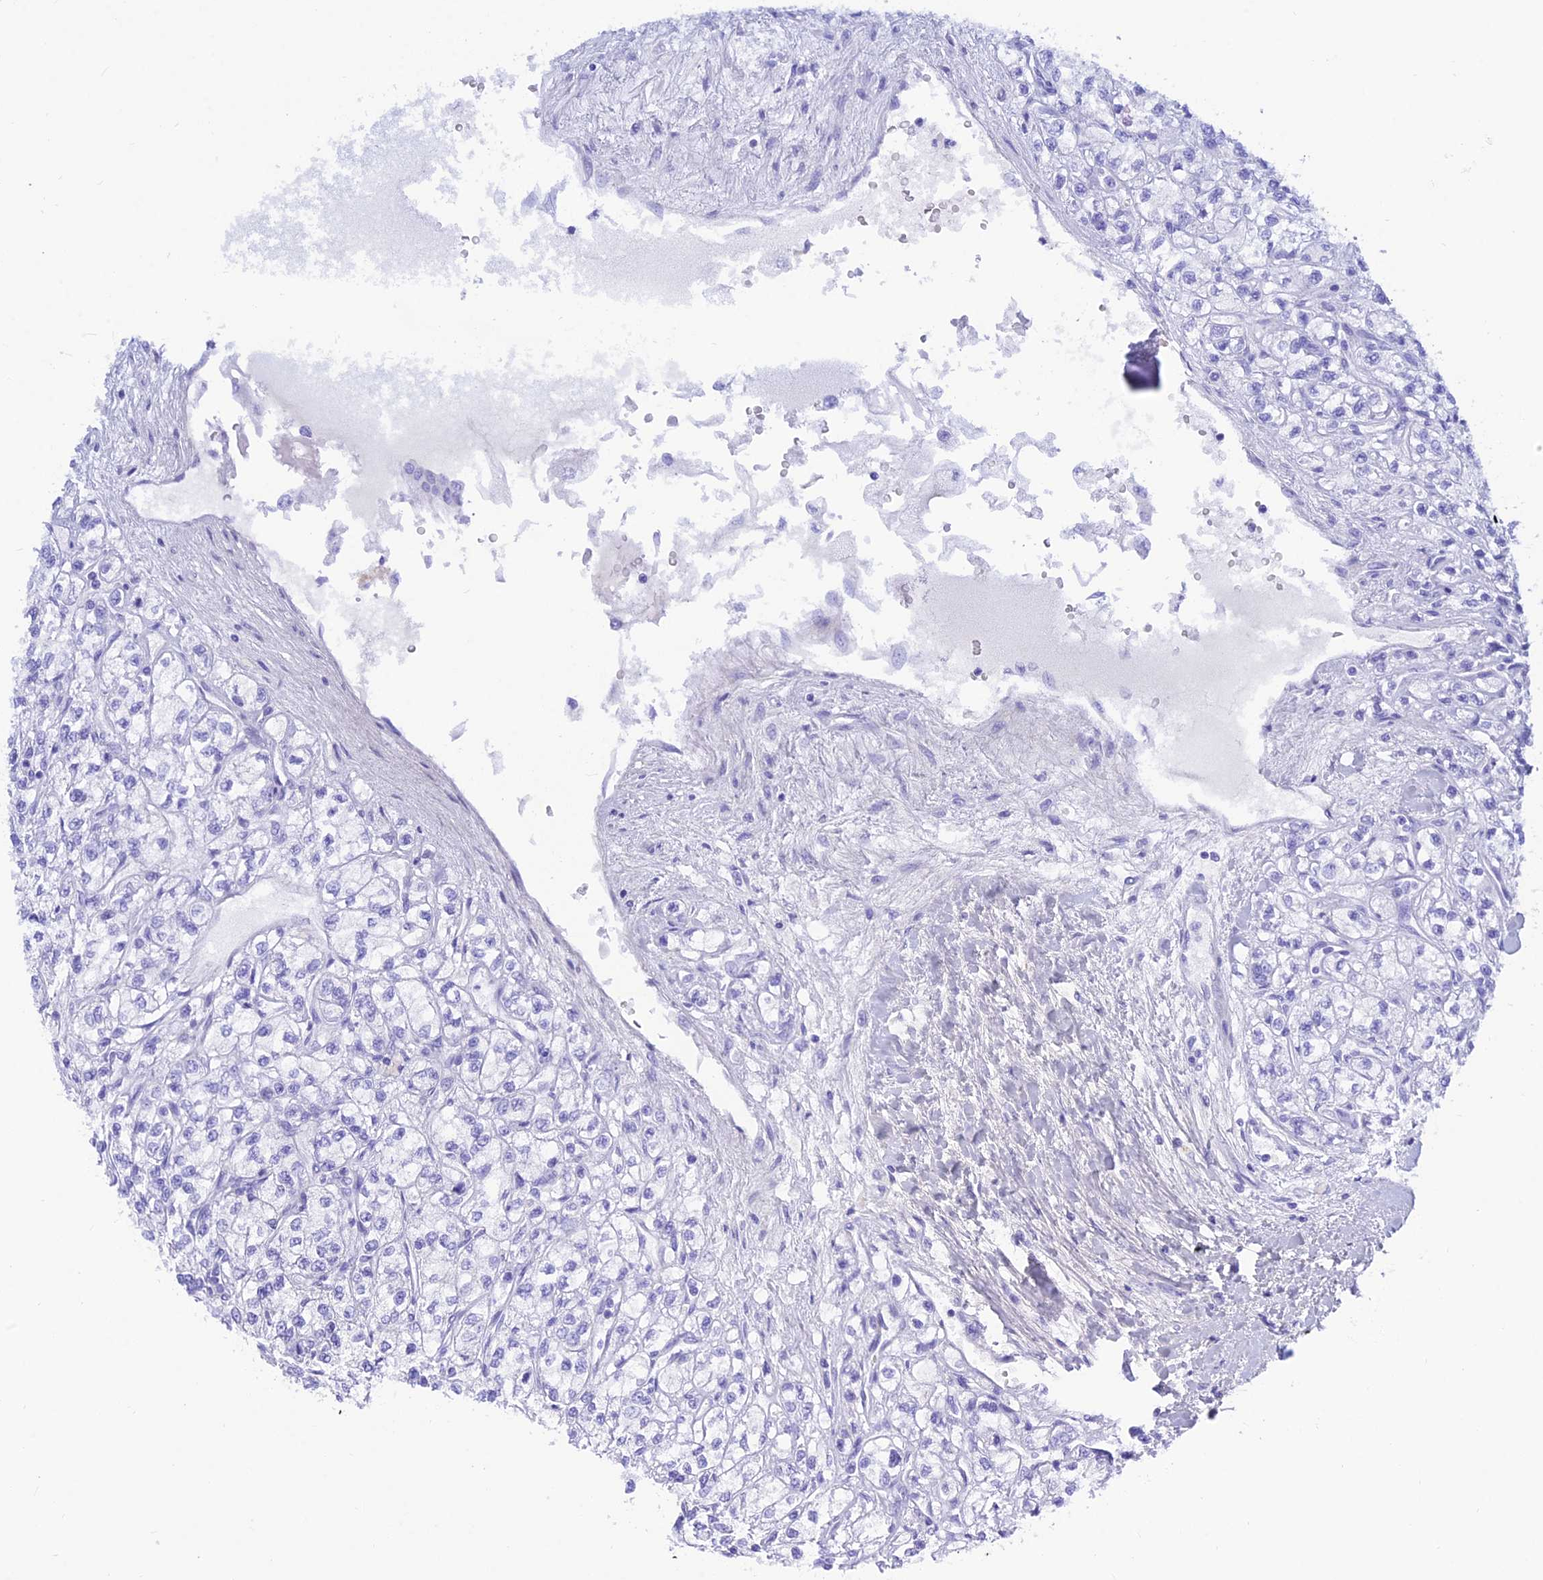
{"staining": {"intensity": "negative", "quantity": "none", "location": "none"}, "tissue": "renal cancer", "cell_type": "Tumor cells", "image_type": "cancer", "snomed": [{"axis": "morphology", "description": "Adenocarcinoma, NOS"}, {"axis": "topography", "description": "Kidney"}], "caption": "Tumor cells show no significant protein expression in renal adenocarcinoma.", "gene": "PRNP", "patient": {"sex": "male", "age": 80}}